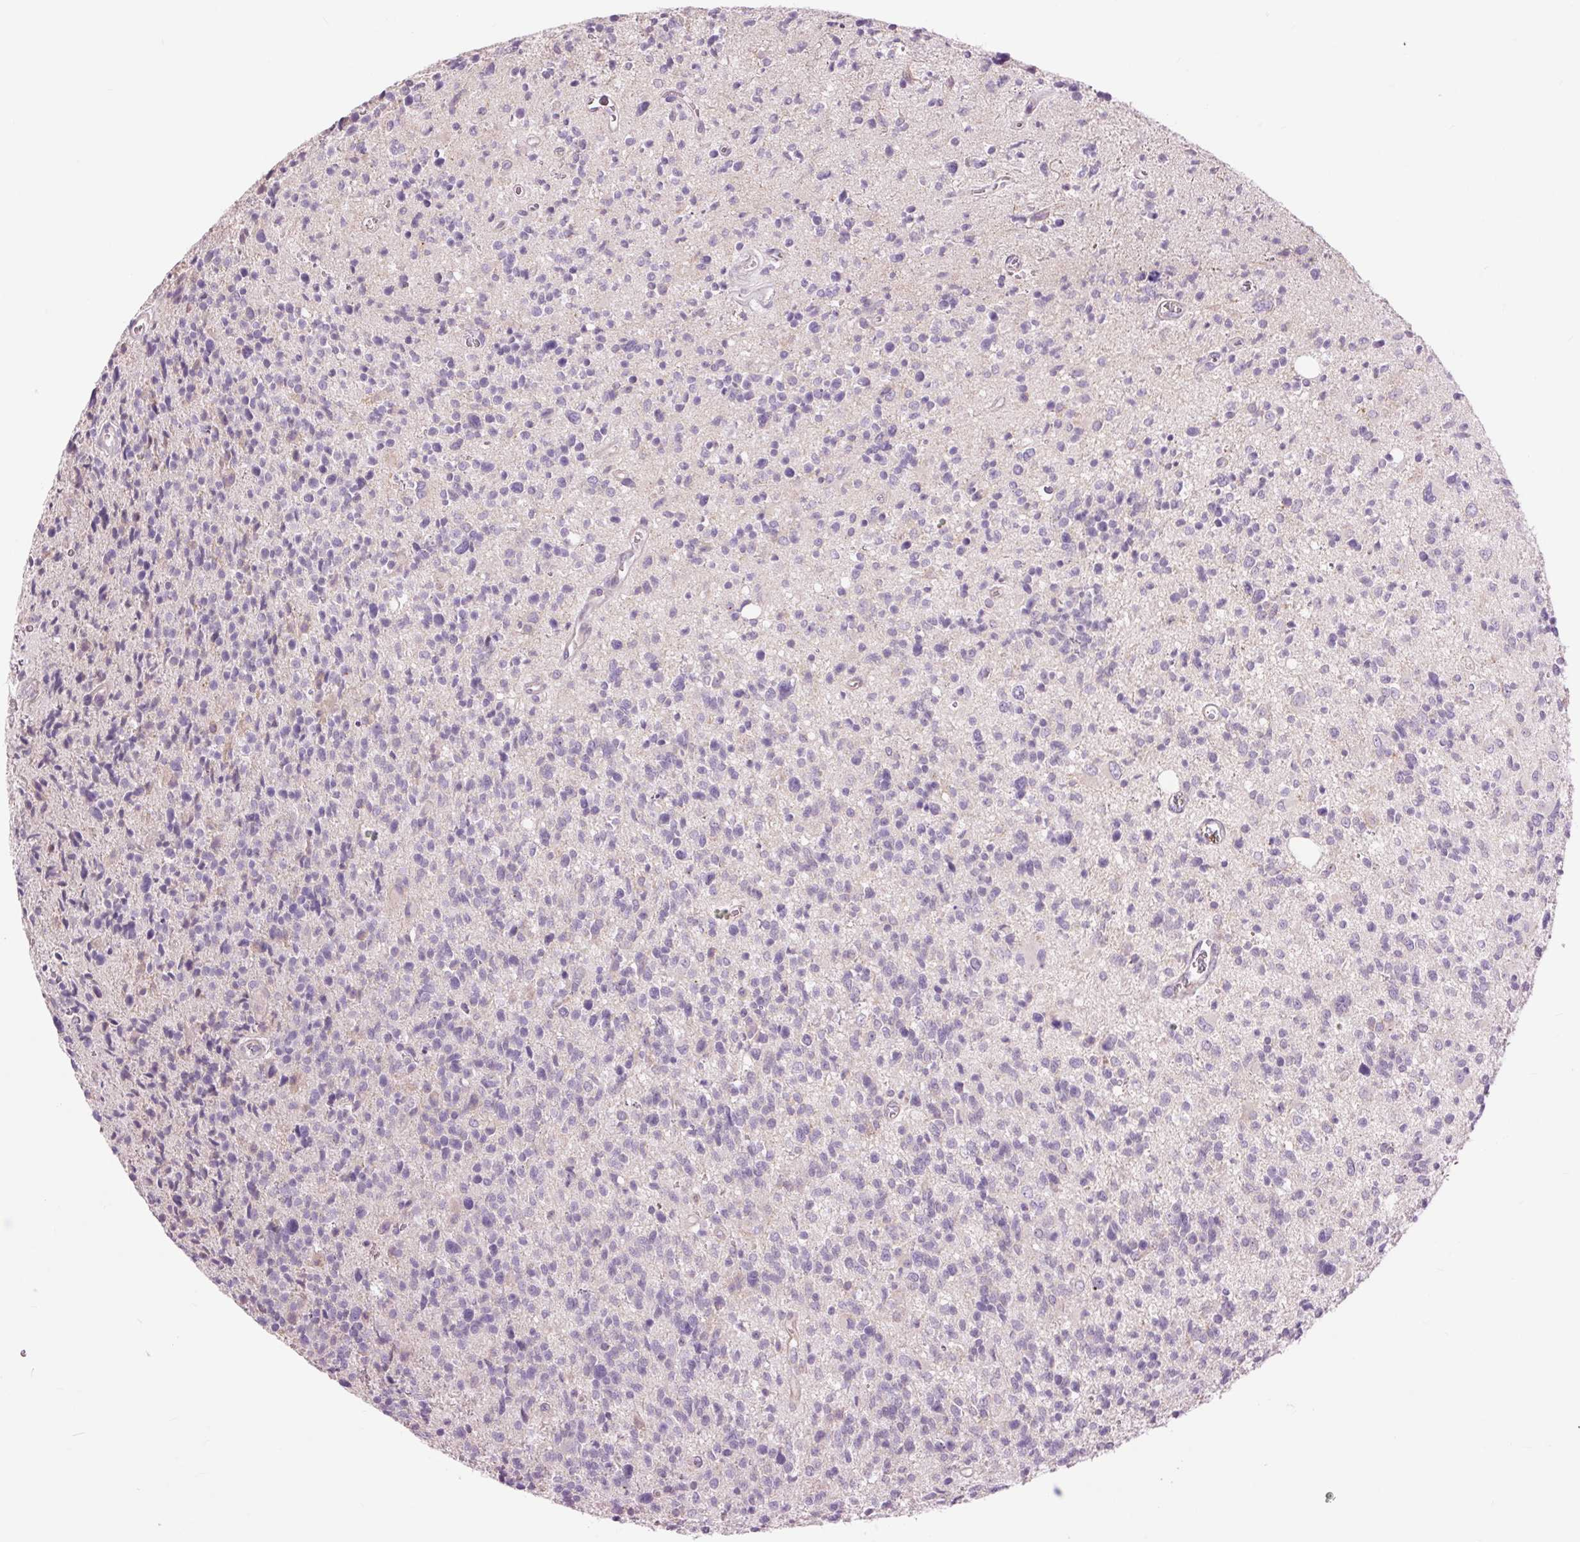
{"staining": {"intensity": "negative", "quantity": "none", "location": "none"}, "tissue": "glioma", "cell_type": "Tumor cells", "image_type": "cancer", "snomed": [{"axis": "morphology", "description": "Glioma, malignant, High grade"}, {"axis": "topography", "description": "Brain"}], "caption": "A high-resolution histopathology image shows immunohistochemistry (IHC) staining of glioma, which demonstrates no significant expression in tumor cells. Nuclei are stained in blue.", "gene": "CTNNA3", "patient": {"sex": "male", "age": 29}}